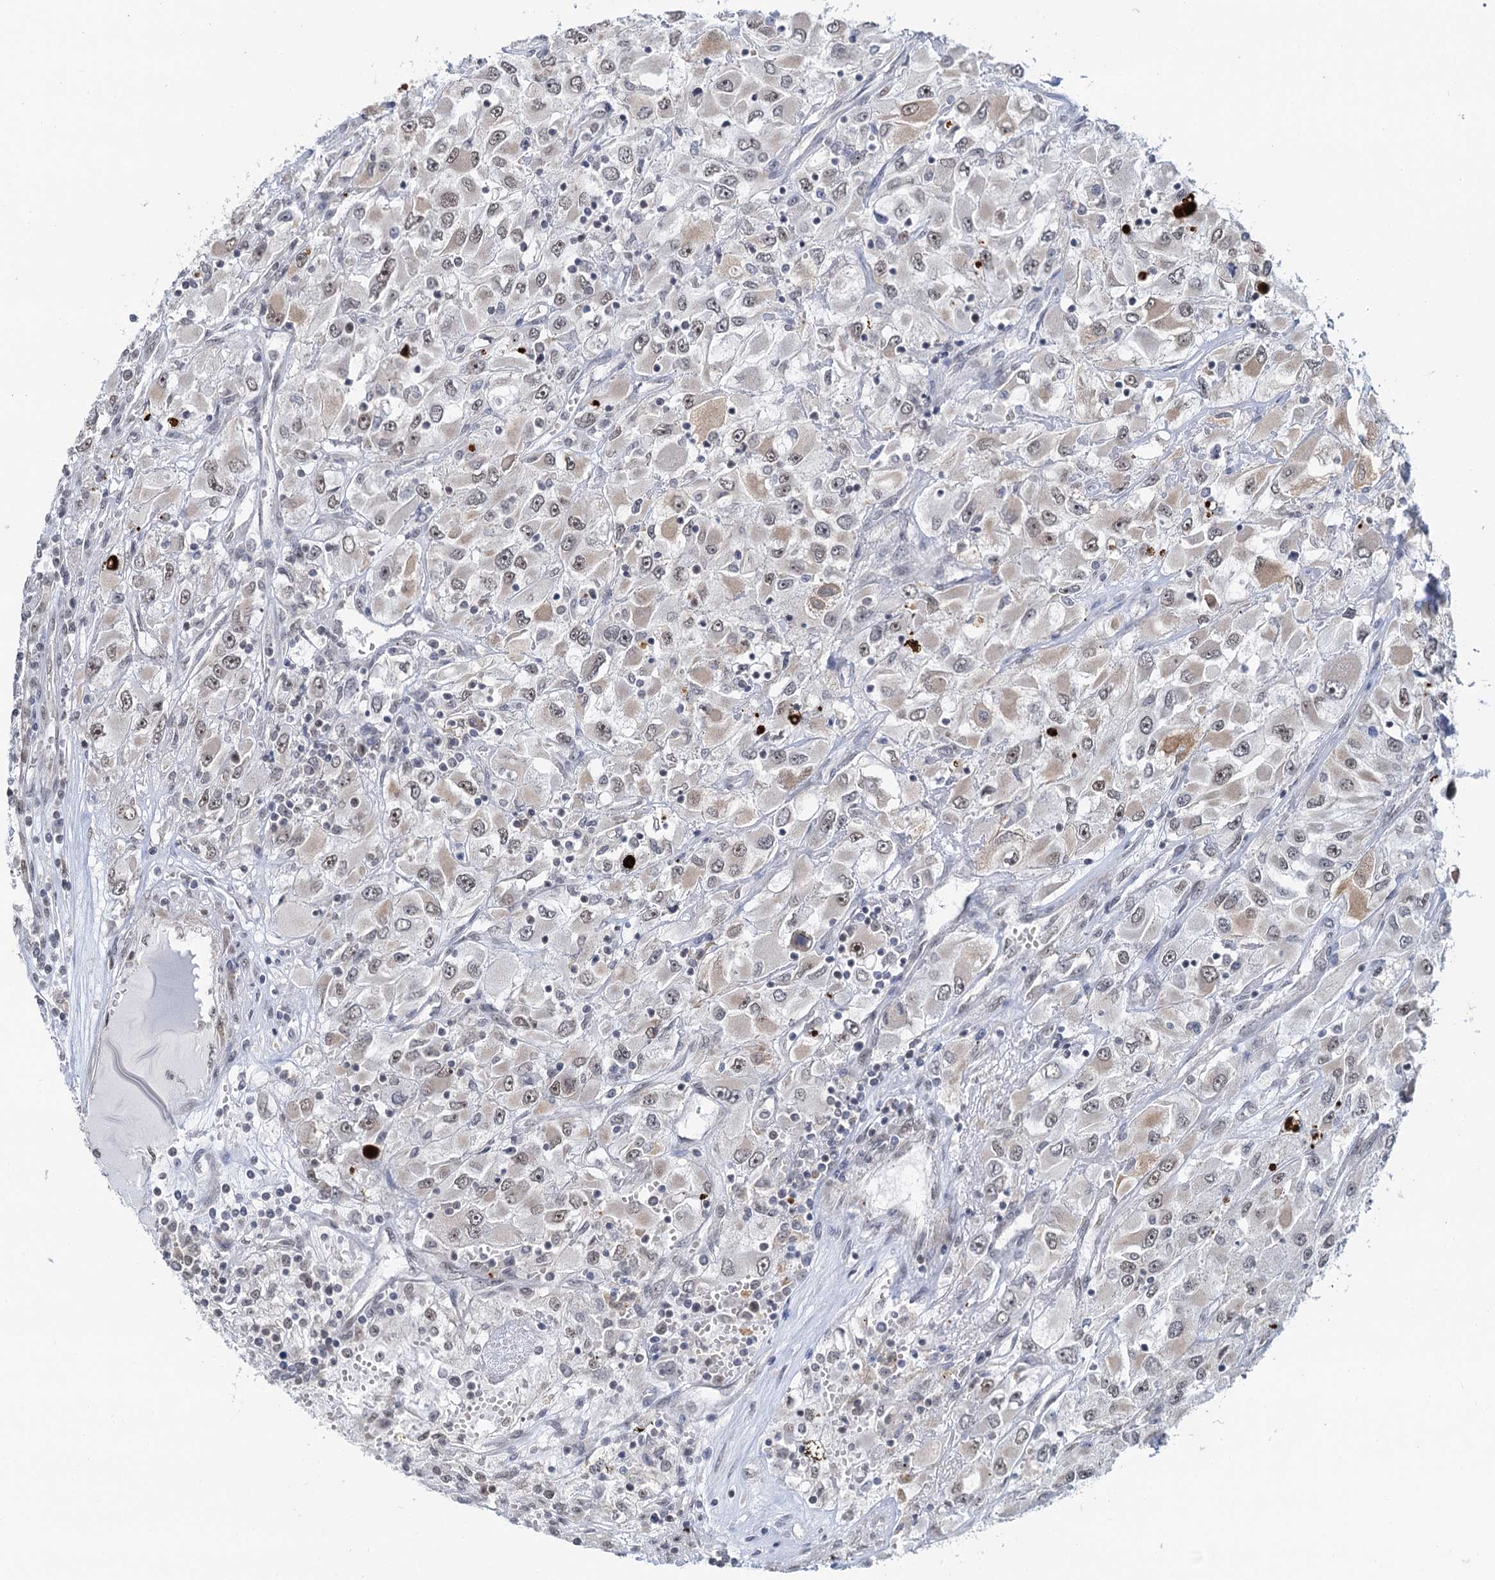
{"staining": {"intensity": "weak", "quantity": "<25%", "location": "cytoplasmic/membranous,nuclear"}, "tissue": "renal cancer", "cell_type": "Tumor cells", "image_type": "cancer", "snomed": [{"axis": "morphology", "description": "Adenocarcinoma, NOS"}, {"axis": "topography", "description": "Kidney"}], "caption": "Tumor cells show no significant protein positivity in renal adenocarcinoma.", "gene": "NAT10", "patient": {"sex": "female", "age": 52}}